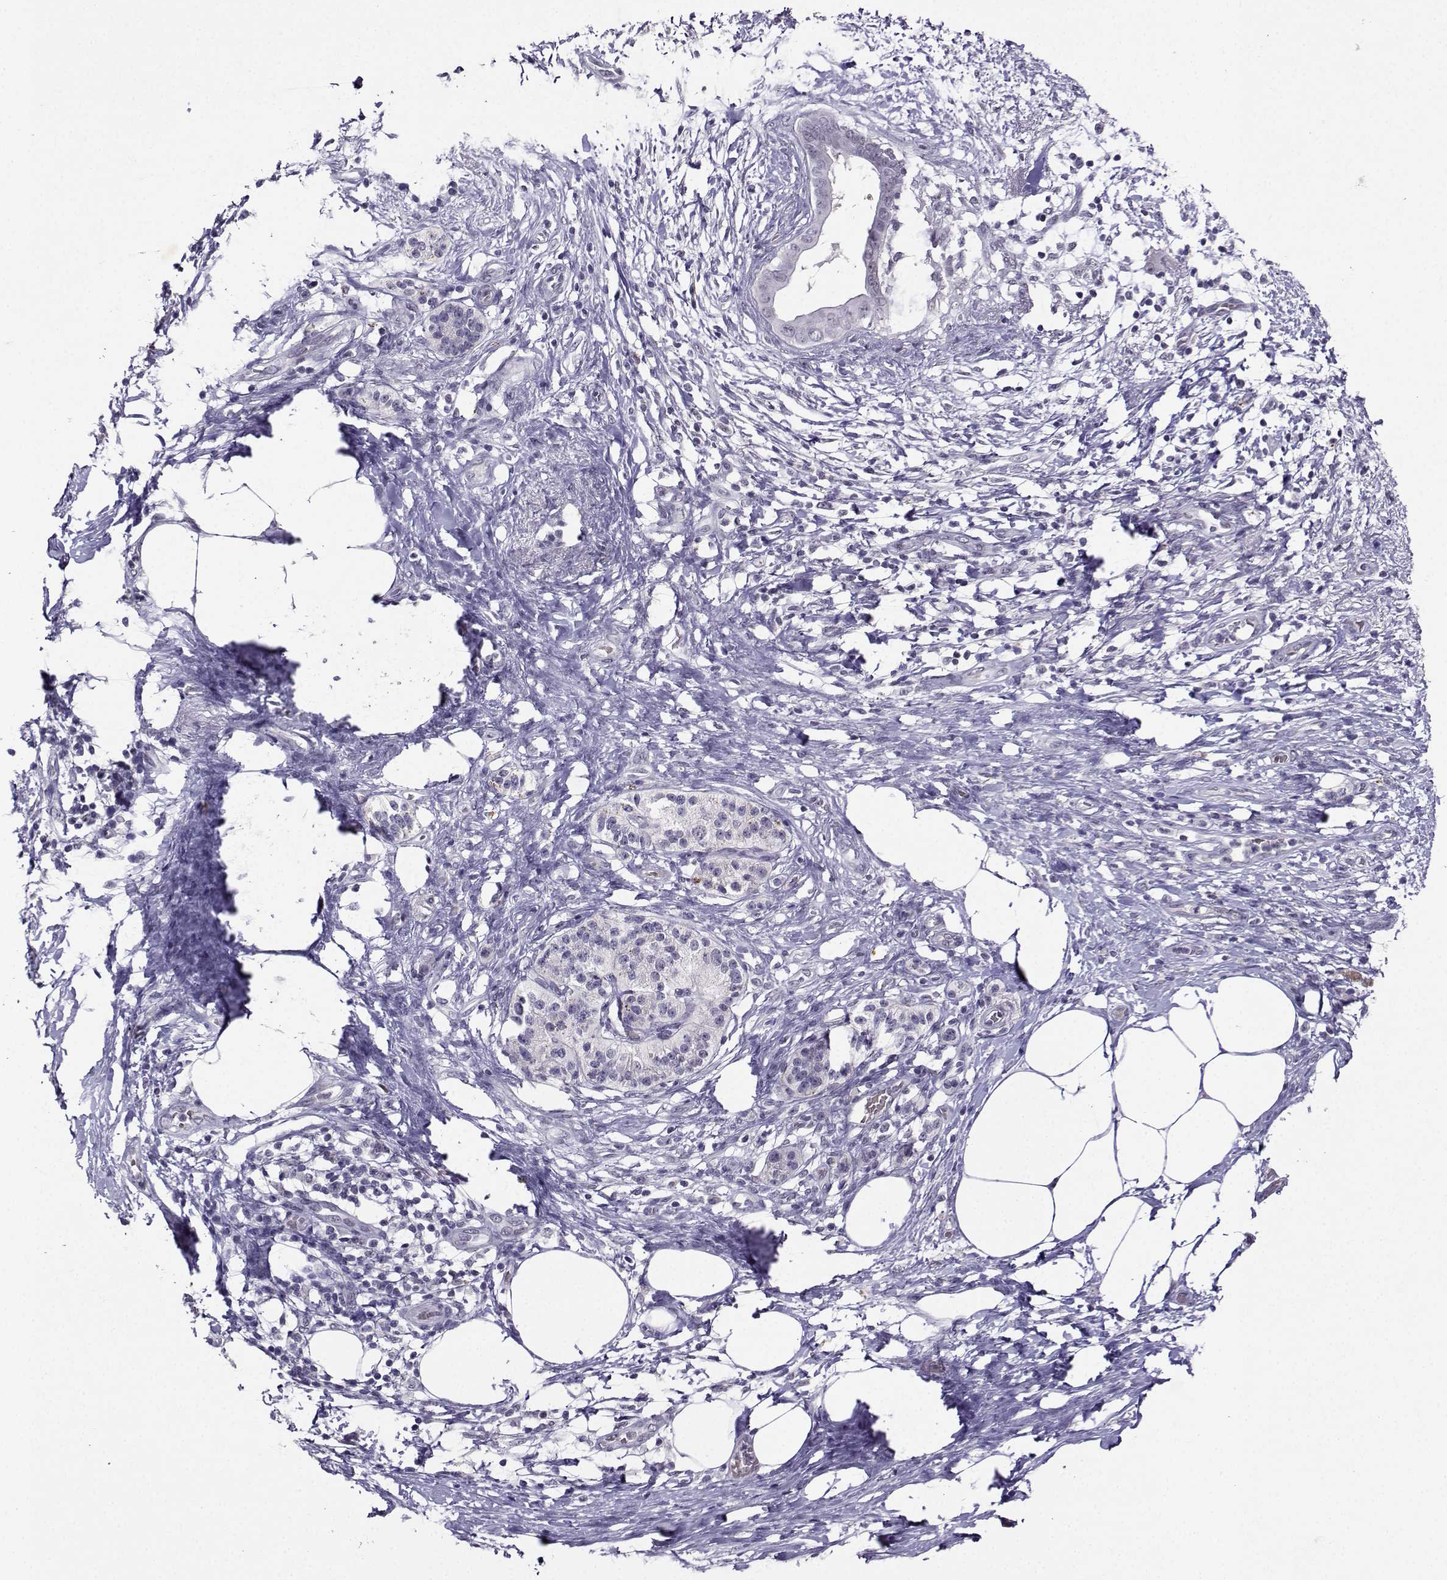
{"staining": {"intensity": "negative", "quantity": "none", "location": "none"}, "tissue": "pancreatic cancer", "cell_type": "Tumor cells", "image_type": "cancer", "snomed": [{"axis": "morphology", "description": "Adenocarcinoma, NOS"}, {"axis": "topography", "description": "Pancreas"}], "caption": "Pancreatic cancer was stained to show a protein in brown. There is no significant staining in tumor cells. The staining is performed using DAB (3,3'-diaminobenzidine) brown chromogen with nuclei counter-stained in using hematoxylin.", "gene": "LRFN2", "patient": {"sex": "female", "age": 72}}